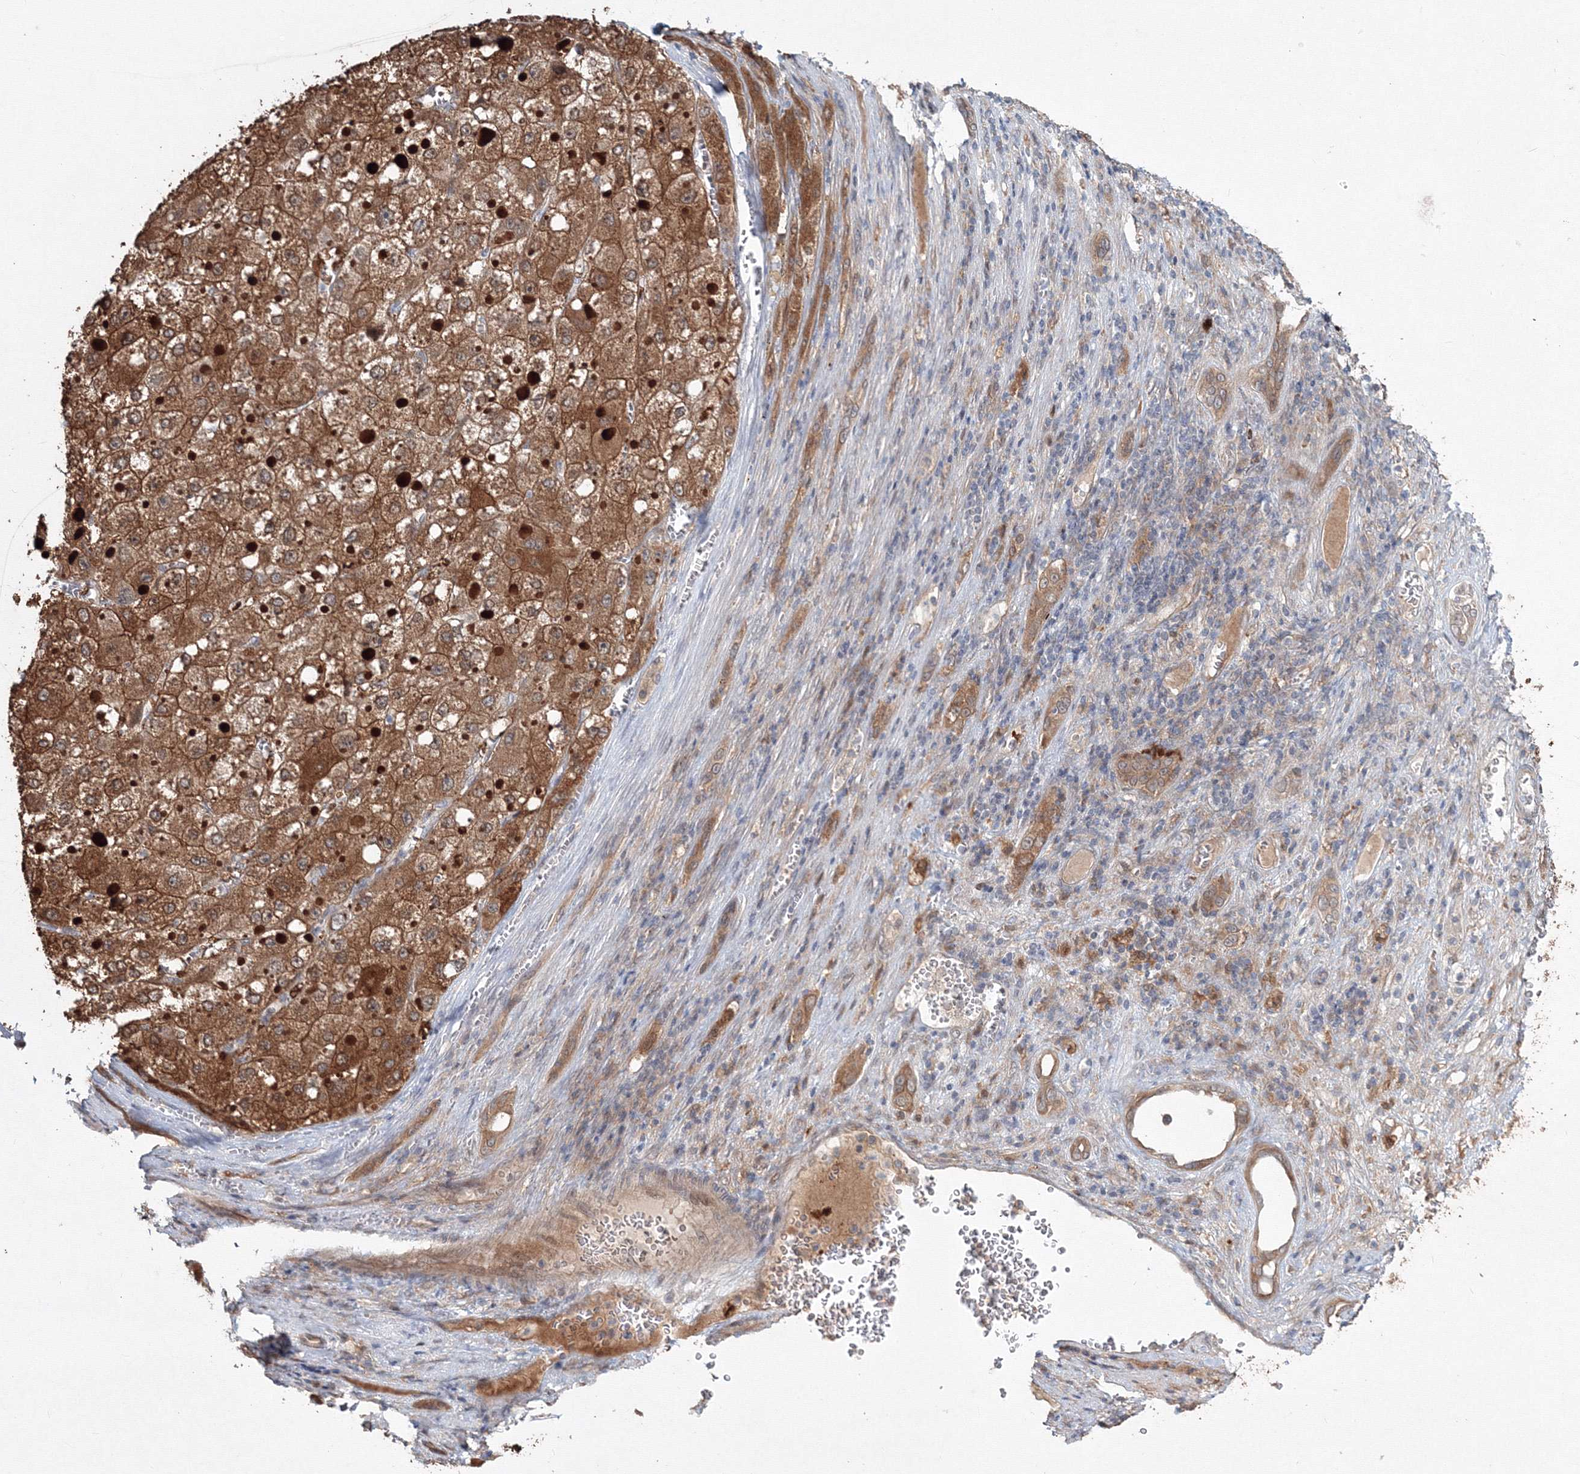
{"staining": {"intensity": "moderate", "quantity": ">75%", "location": "cytoplasmic/membranous"}, "tissue": "liver cancer", "cell_type": "Tumor cells", "image_type": "cancer", "snomed": [{"axis": "morphology", "description": "Carcinoma, Hepatocellular, NOS"}, {"axis": "topography", "description": "Liver"}], "caption": "An immunohistochemistry (IHC) photomicrograph of tumor tissue is shown. Protein staining in brown shows moderate cytoplasmic/membranous positivity in liver cancer (hepatocellular carcinoma) within tumor cells.", "gene": "MKRN2", "patient": {"sex": "female", "age": 73}}